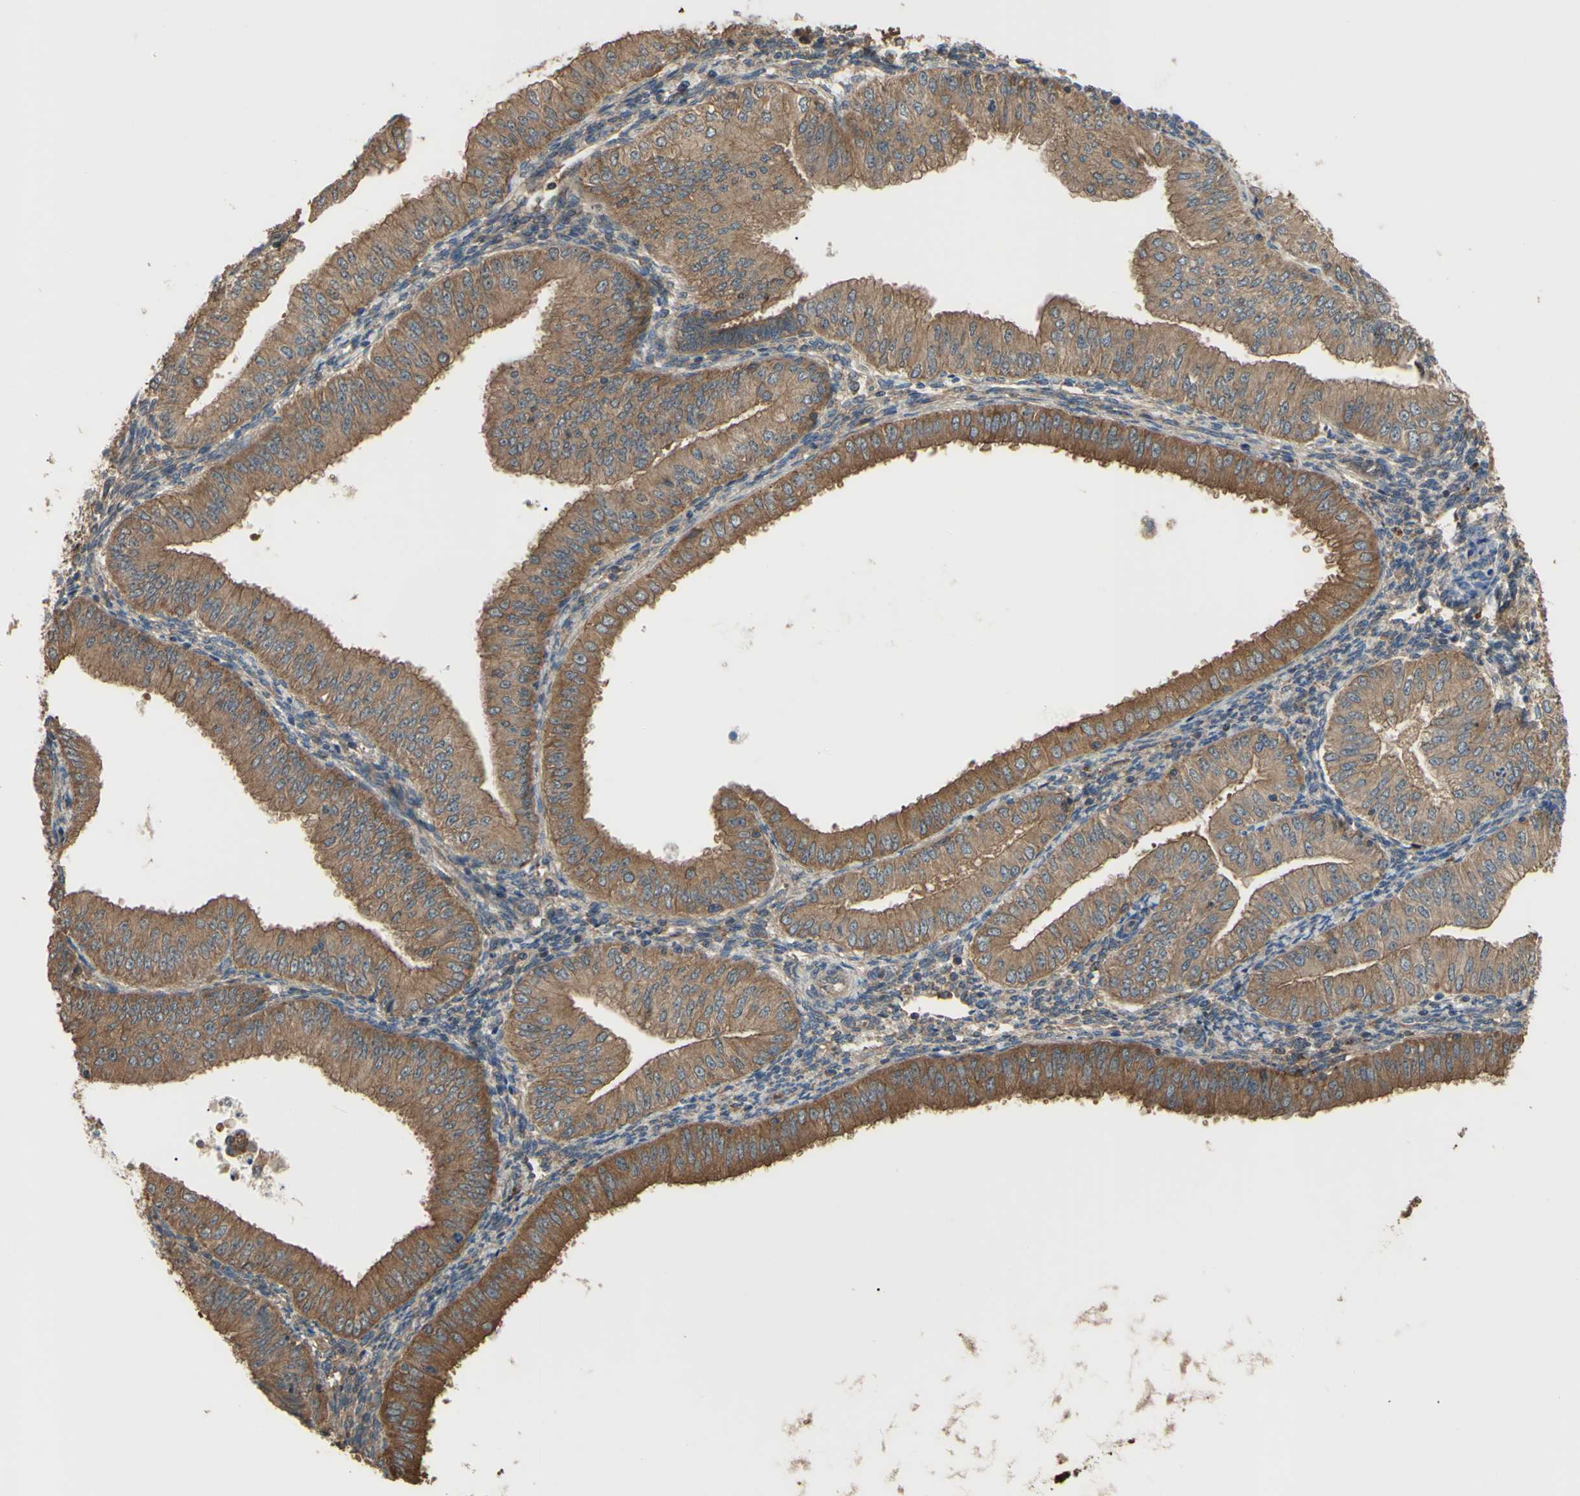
{"staining": {"intensity": "strong", "quantity": ">75%", "location": "cytoplasmic/membranous"}, "tissue": "endometrial cancer", "cell_type": "Tumor cells", "image_type": "cancer", "snomed": [{"axis": "morphology", "description": "Normal tissue, NOS"}, {"axis": "morphology", "description": "Adenocarcinoma, NOS"}, {"axis": "topography", "description": "Endometrium"}], "caption": "Strong cytoplasmic/membranous positivity for a protein is present in about >75% of tumor cells of endometrial cancer (adenocarcinoma) using immunohistochemistry (IHC).", "gene": "CTTN", "patient": {"sex": "female", "age": 53}}